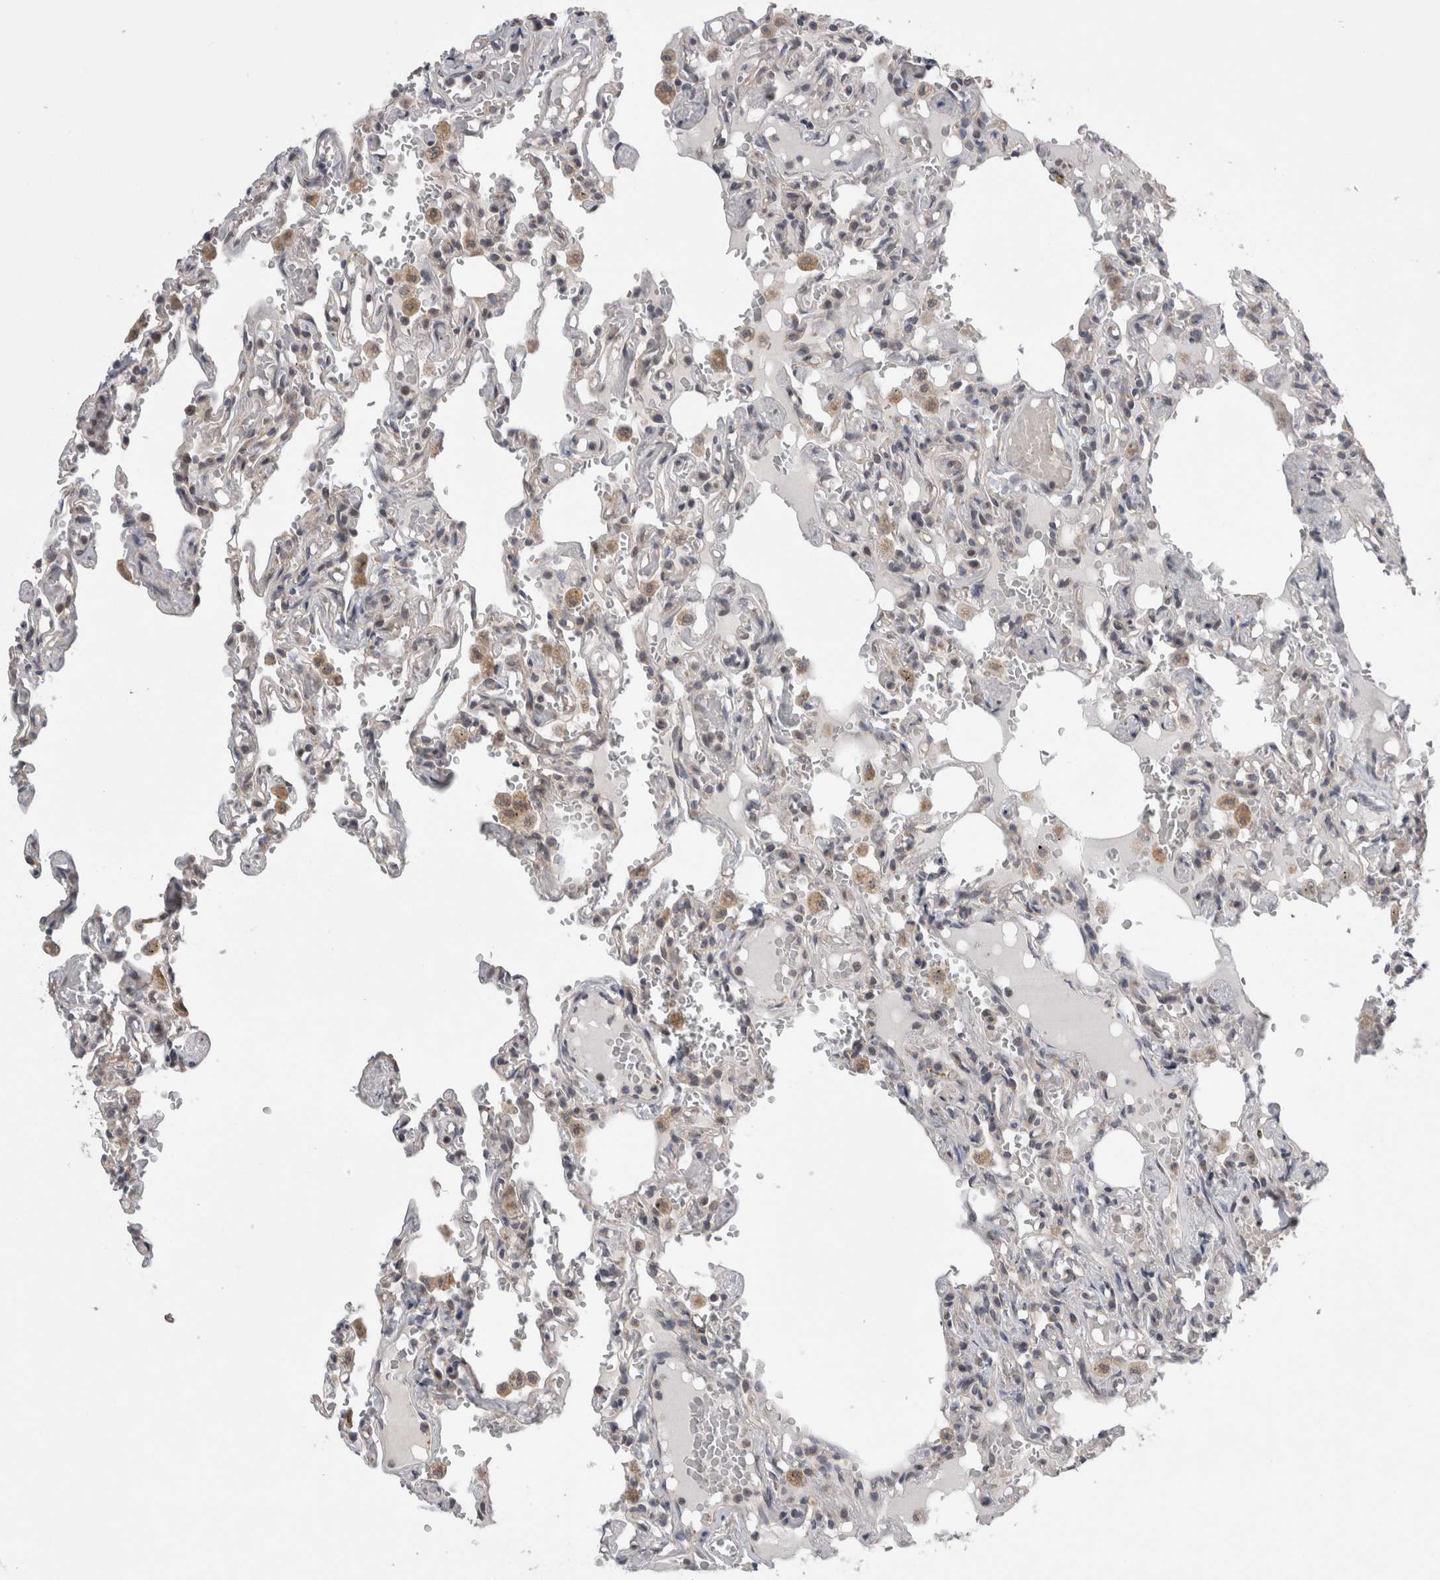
{"staining": {"intensity": "negative", "quantity": "none", "location": "none"}, "tissue": "lung", "cell_type": "Alveolar cells", "image_type": "normal", "snomed": [{"axis": "morphology", "description": "Normal tissue, NOS"}, {"axis": "topography", "description": "Lung"}], "caption": "The histopathology image shows no significant staining in alveolar cells of lung.", "gene": "ARHGAP29", "patient": {"sex": "male", "age": 21}}